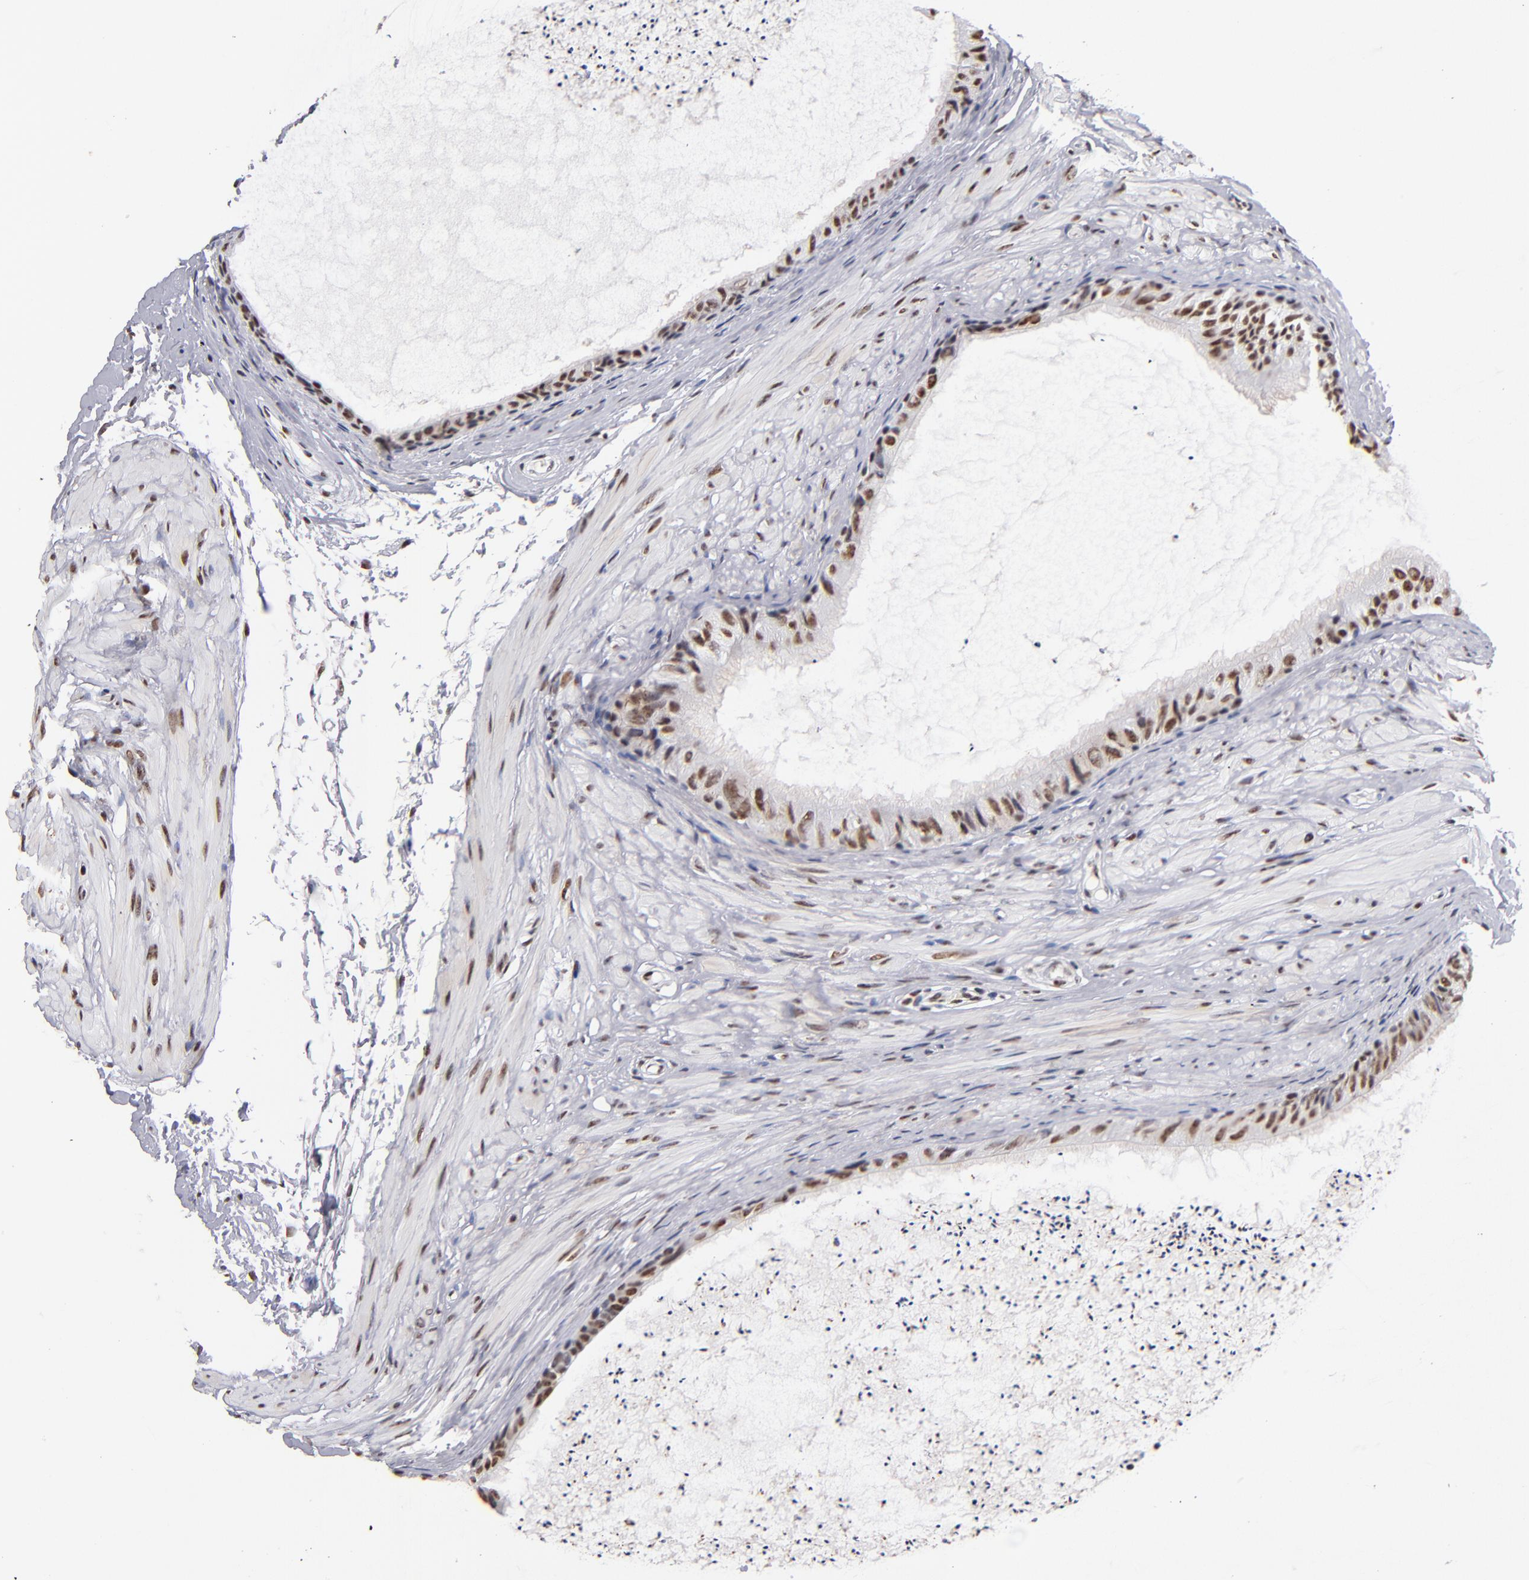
{"staining": {"intensity": "strong", "quantity": ">75%", "location": "nuclear"}, "tissue": "epididymis", "cell_type": "Glandular cells", "image_type": "normal", "snomed": [{"axis": "morphology", "description": "Normal tissue, NOS"}, {"axis": "topography", "description": "Epididymis"}], "caption": "Protein staining demonstrates strong nuclear expression in about >75% of glandular cells in normal epididymis. (brown staining indicates protein expression, while blue staining denotes nuclei).", "gene": "MN1", "patient": {"sex": "male", "age": 77}}